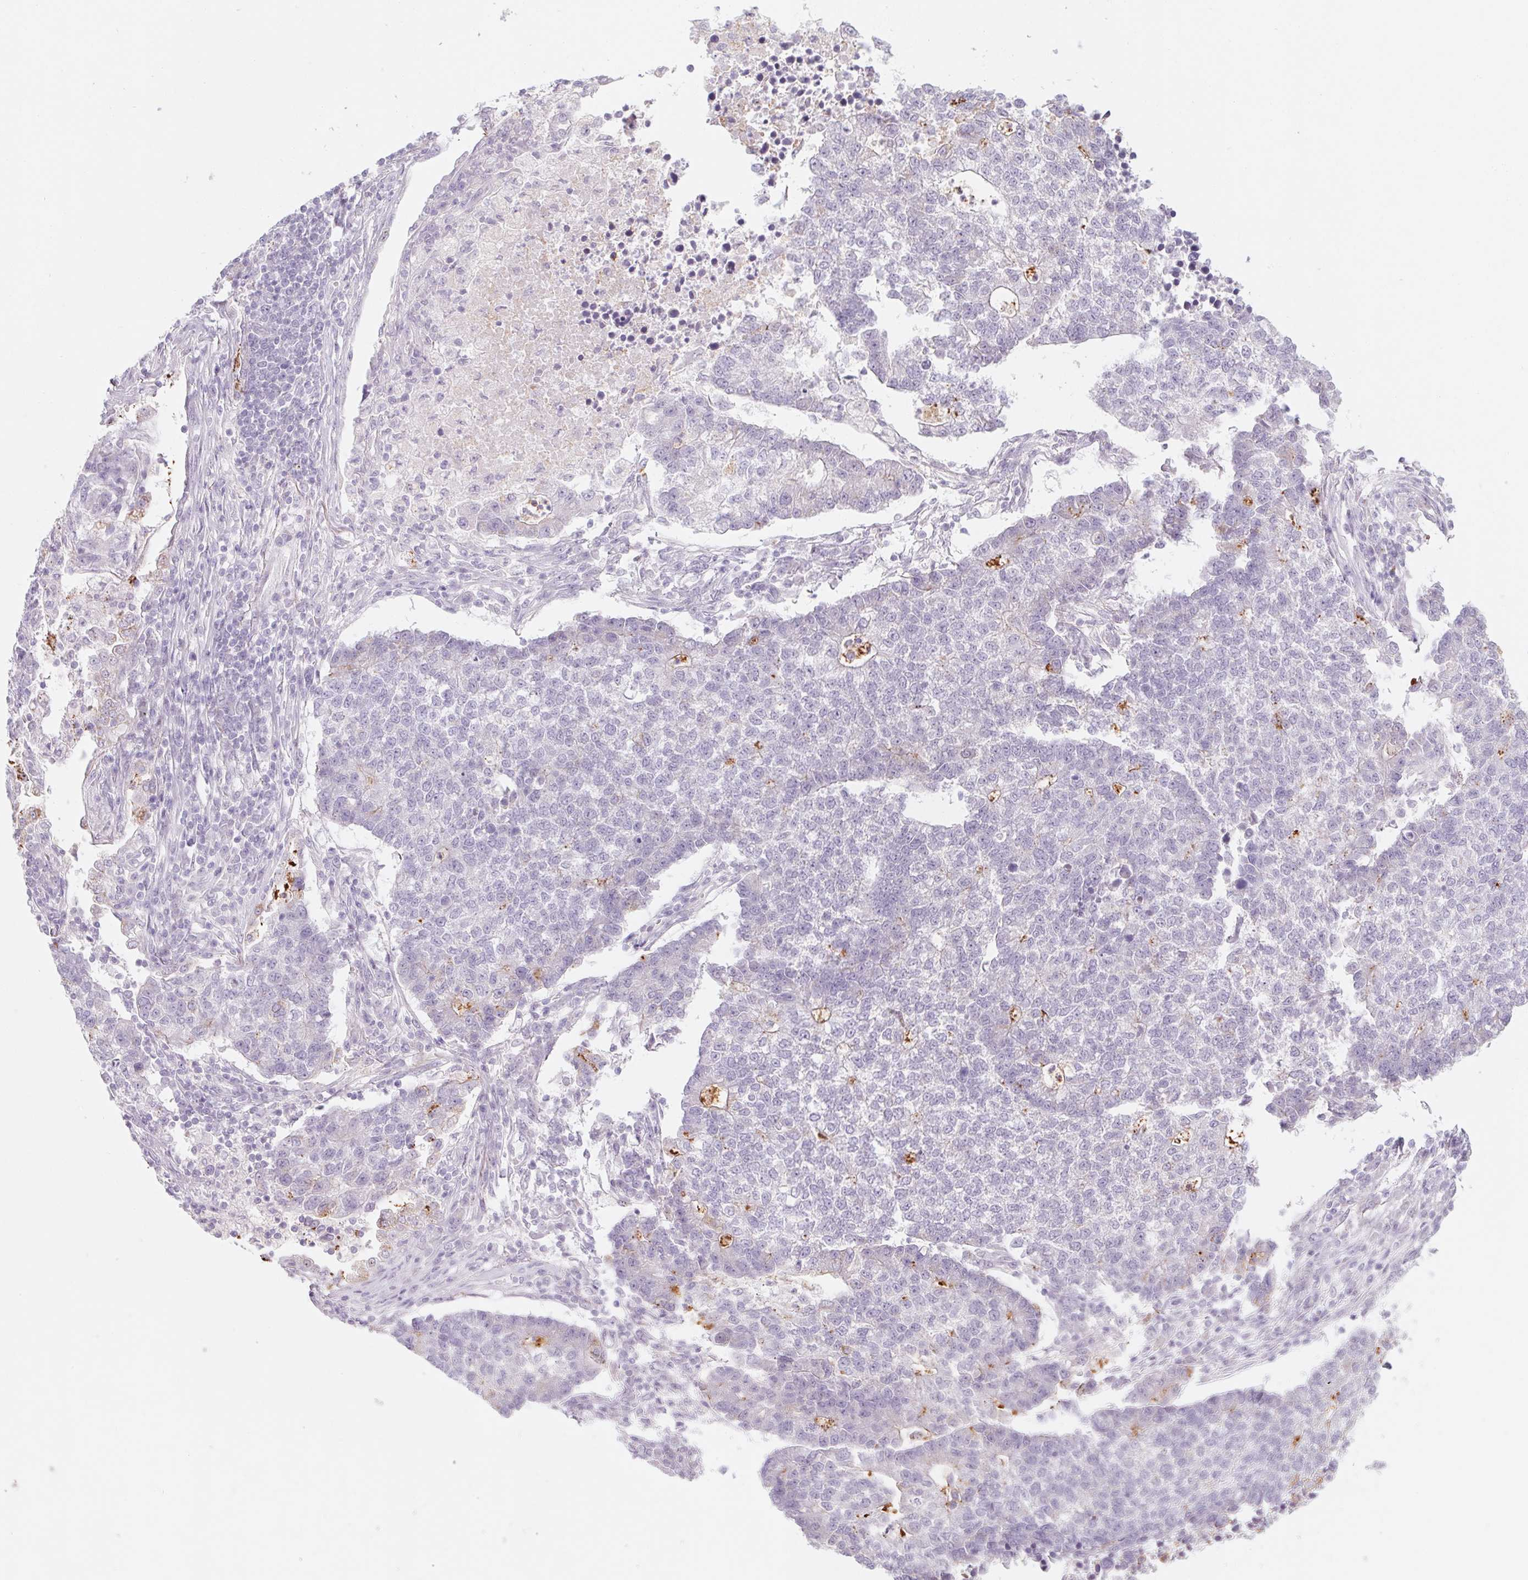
{"staining": {"intensity": "negative", "quantity": "none", "location": "none"}, "tissue": "lung cancer", "cell_type": "Tumor cells", "image_type": "cancer", "snomed": [{"axis": "morphology", "description": "Adenocarcinoma, NOS"}, {"axis": "topography", "description": "Lung"}], "caption": "Immunohistochemical staining of lung adenocarcinoma displays no significant positivity in tumor cells.", "gene": "POU1F1", "patient": {"sex": "male", "age": 57}}